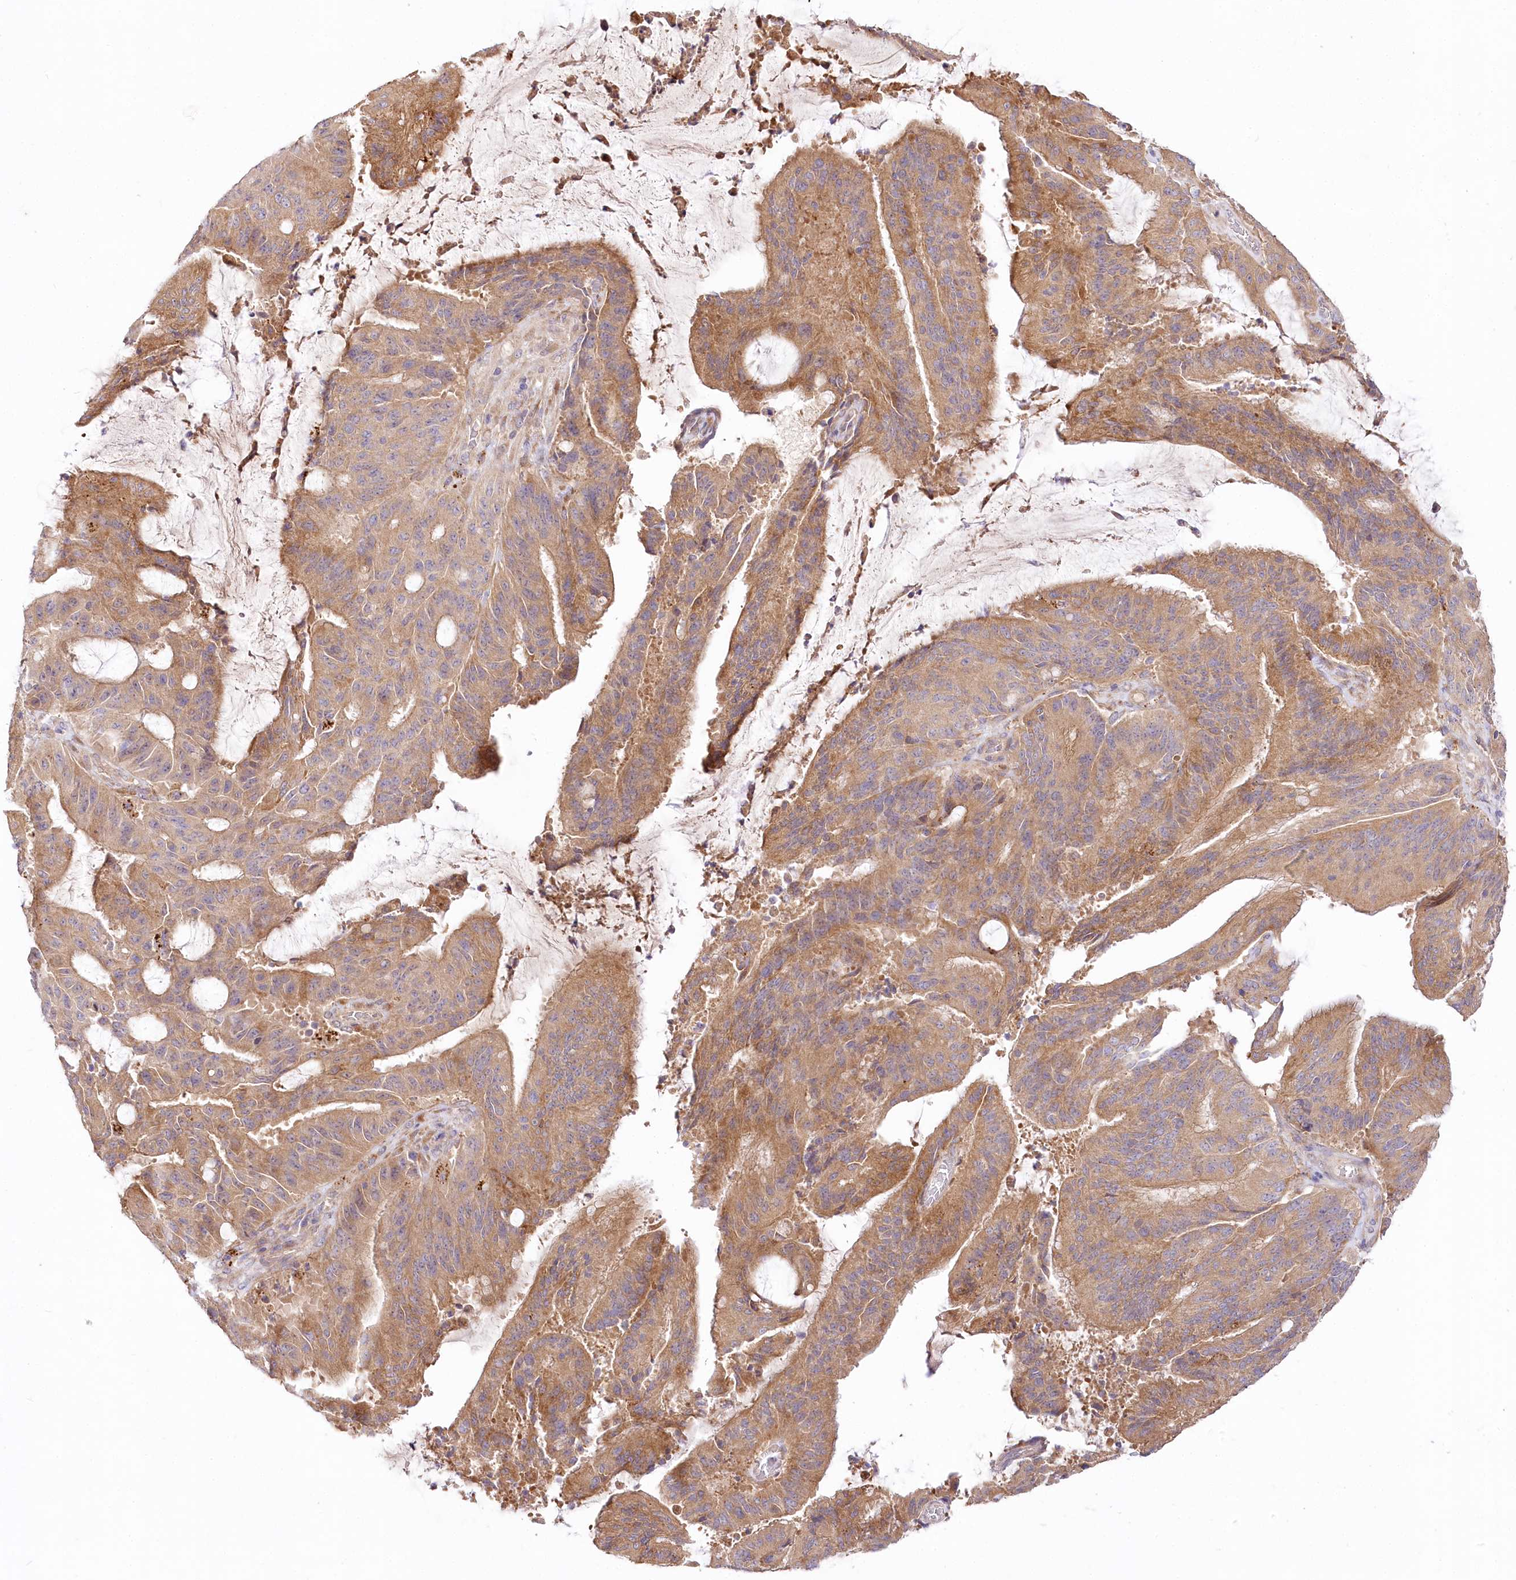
{"staining": {"intensity": "moderate", "quantity": ">75%", "location": "cytoplasmic/membranous"}, "tissue": "liver cancer", "cell_type": "Tumor cells", "image_type": "cancer", "snomed": [{"axis": "morphology", "description": "Normal tissue, NOS"}, {"axis": "morphology", "description": "Cholangiocarcinoma"}, {"axis": "topography", "description": "Liver"}, {"axis": "topography", "description": "Peripheral nerve tissue"}], "caption": "Human liver cancer stained with a protein marker demonstrates moderate staining in tumor cells.", "gene": "PYROXD1", "patient": {"sex": "female", "age": 73}}